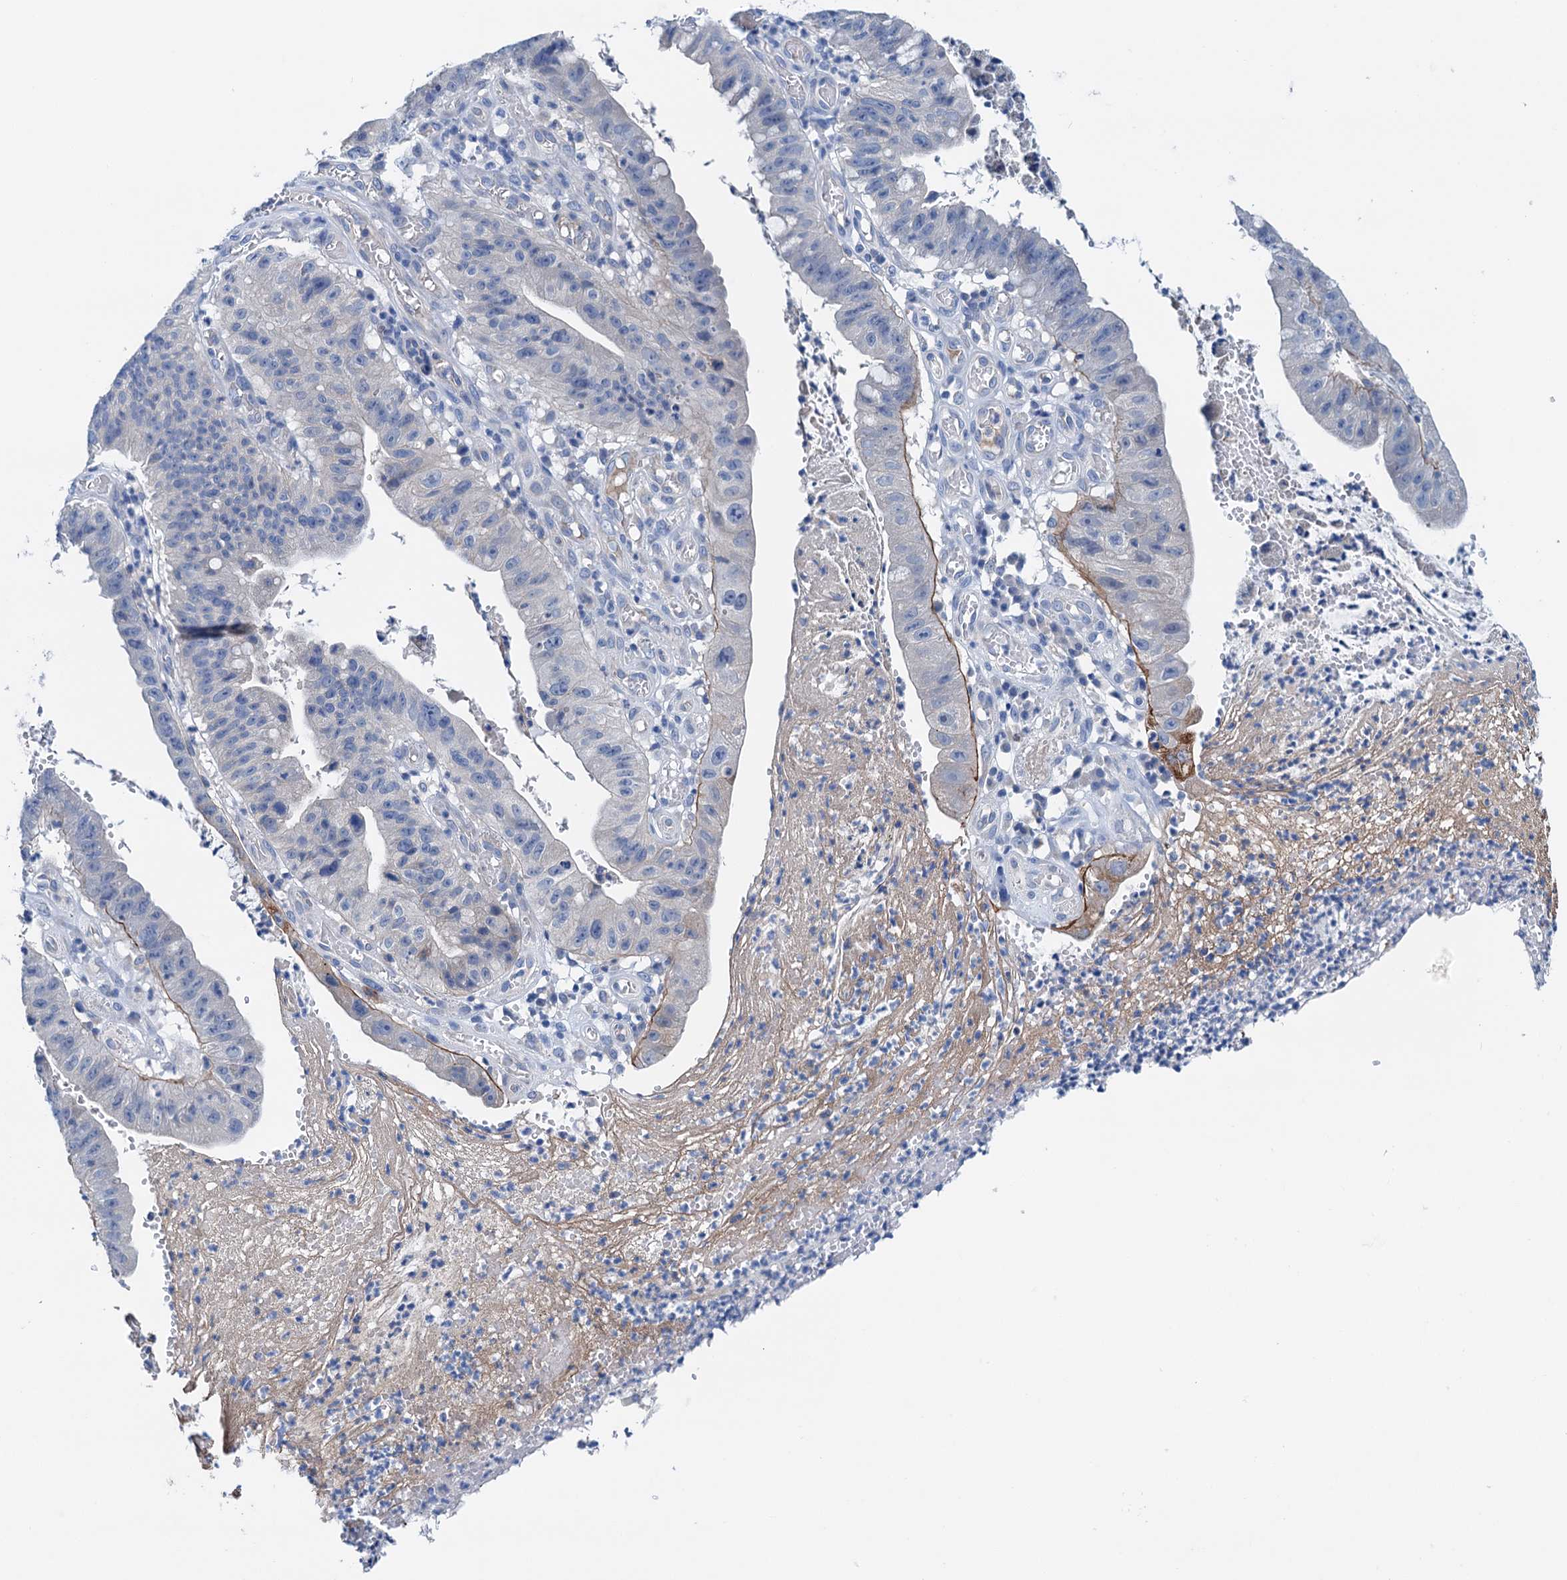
{"staining": {"intensity": "negative", "quantity": "none", "location": "none"}, "tissue": "stomach cancer", "cell_type": "Tumor cells", "image_type": "cancer", "snomed": [{"axis": "morphology", "description": "Adenocarcinoma, NOS"}, {"axis": "topography", "description": "Stomach"}], "caption": "This is an immunohistochemistry (IHC) histopathology image of human stomach cancer. There is no positivity in tumor cells.", "gene": "KNDC1", "patient": {"sex": "male", "age": 59}}